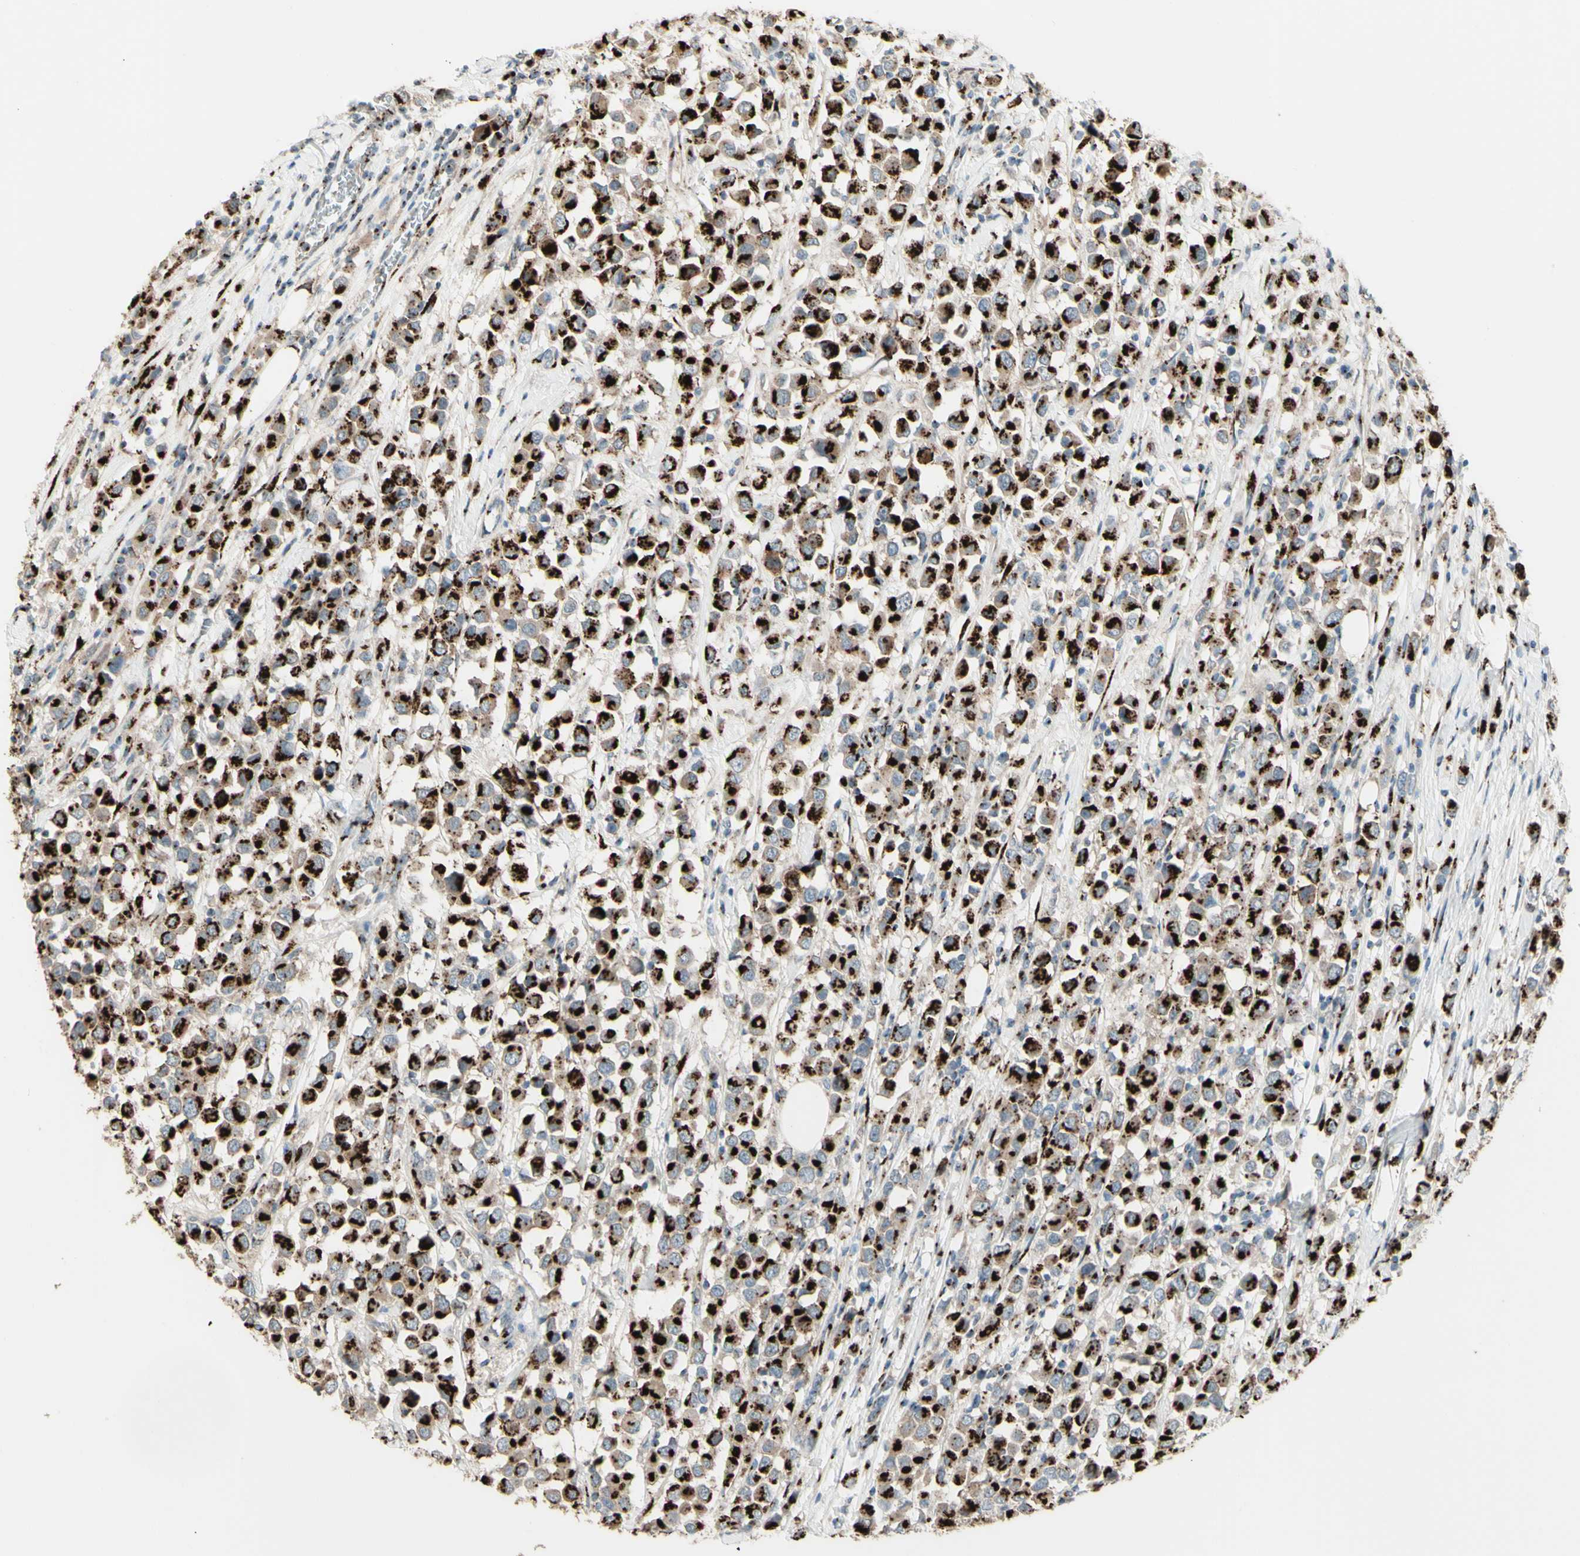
{"staining": {"intensity": "moderate", "quantity": ">75%", "location": "cytoplasmic/membranous"}, "tissue": "breast cancer", "cell_type": "Tumor cells", "image_type": "cancer", "snomed": [{"axis": "morphology", "description": "Duct carcinoma"}, {"axis": "topography", "description": "Breast"}], "caption": "Intraductal carcinoma (breast) stained with immunohistochemistry exhibits moderate cytoplasmic/membranous expression in approximately >75% of tumor cells. Using DAB (brown) and hematoxylin (blue) stains, captured at high magnification using brightfield microscopy.", "gene": "BPNT2", "patient": {"sex": "female", "age": 61}}